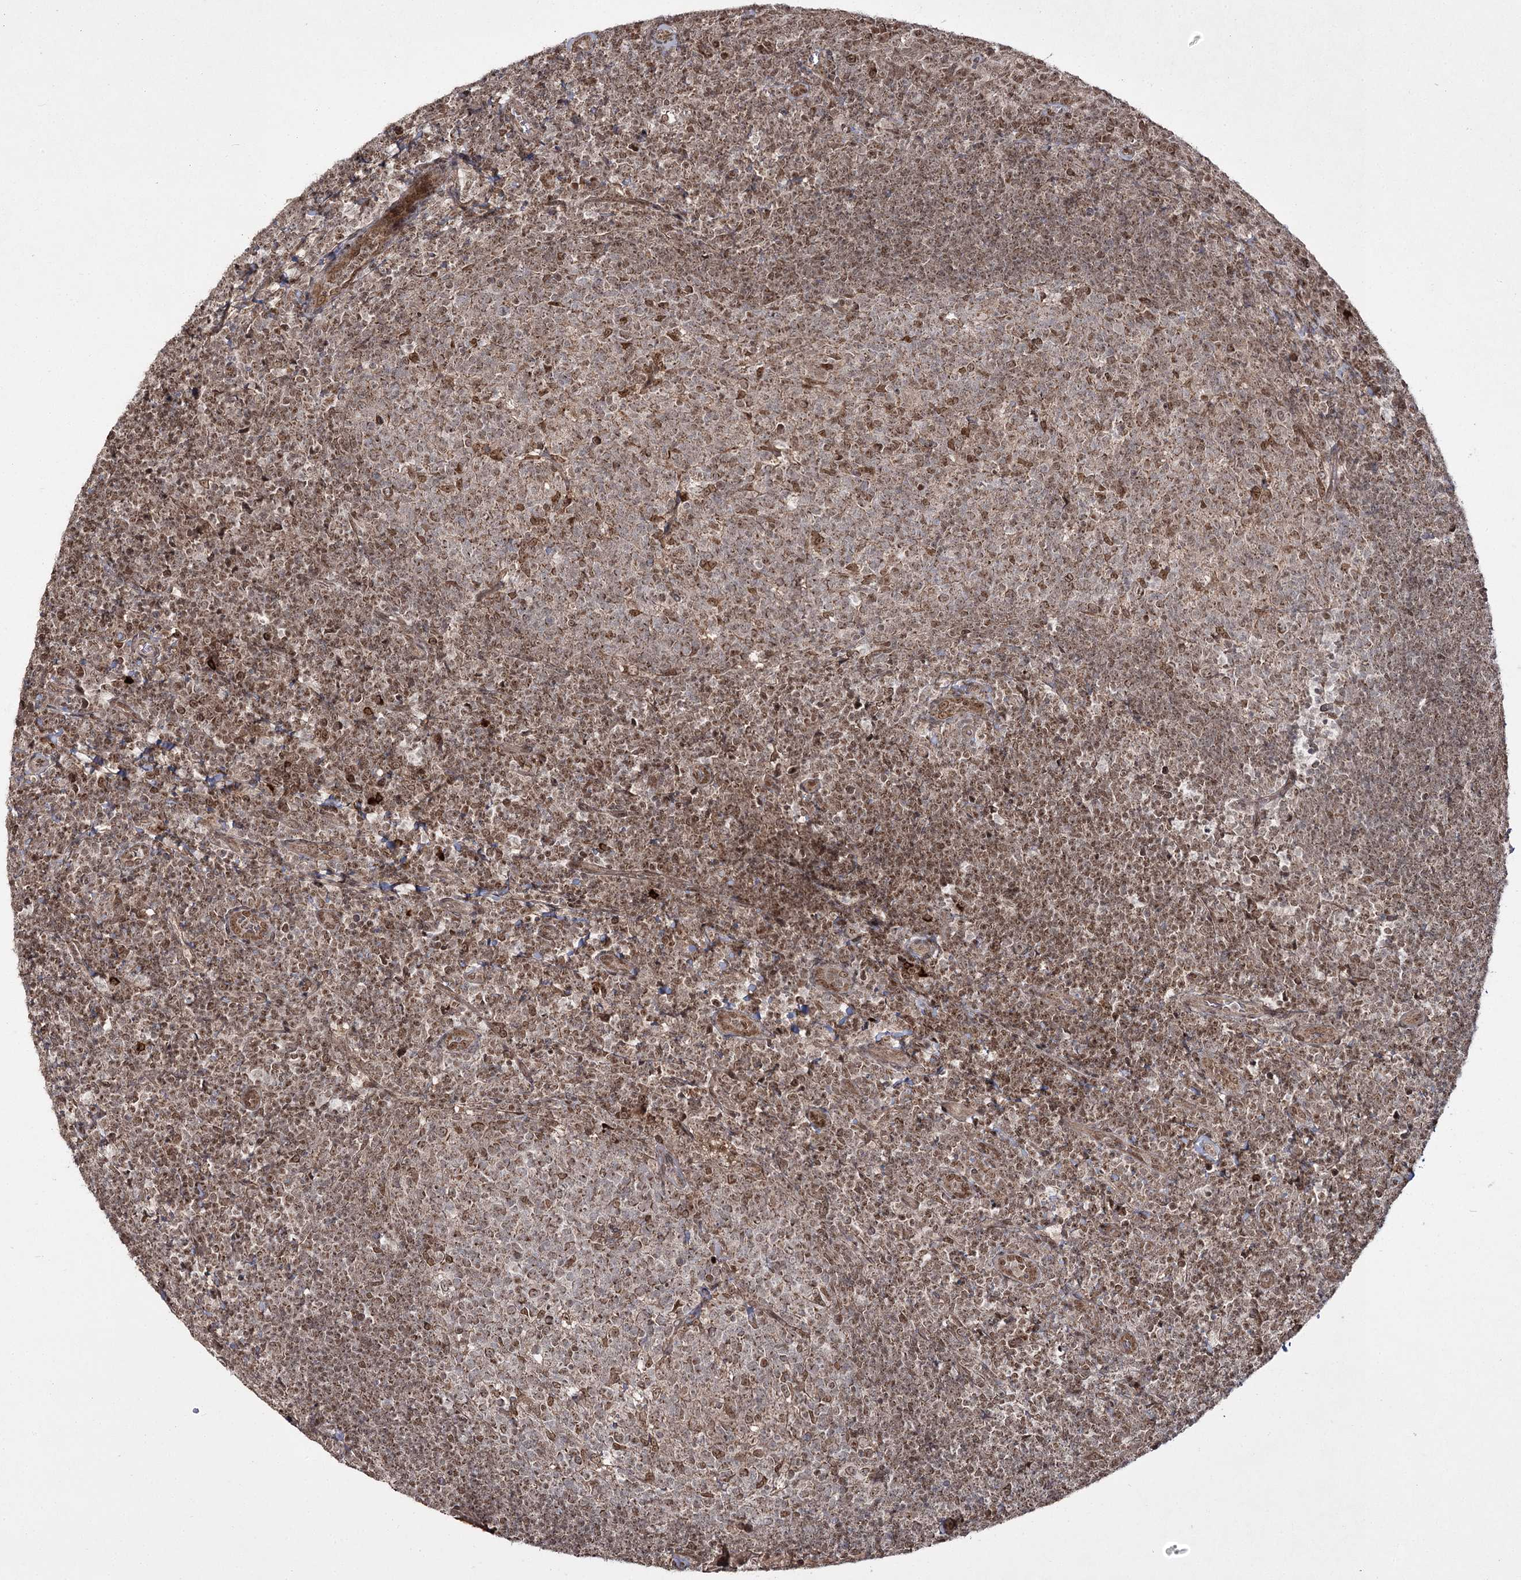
{"staining": {"intensity": "moderate", "quantity": "25%-75%", "location": "cytoplasmic/membranous,nuclear"}, "tissue": "tonsil", "cell_type": "Germinal center cells", "image_type": "normal", "snomed": [{"axis": "morphology", "description": "Normal tissue, NOS"}, {"axis": "topography", "description": "Tonsil"}], "caption": "Benign tonsil was stained to show a protein in brown. There is medium levels of moderate cytoplasmic/membranous,nuclear expression in about 25%-75% of germinal center cells. The protein of interest is shown in brown color, while the nuclei are stained blue.", "gene": "TRNT1", "patient": {"sex": "female", "age": 10}}